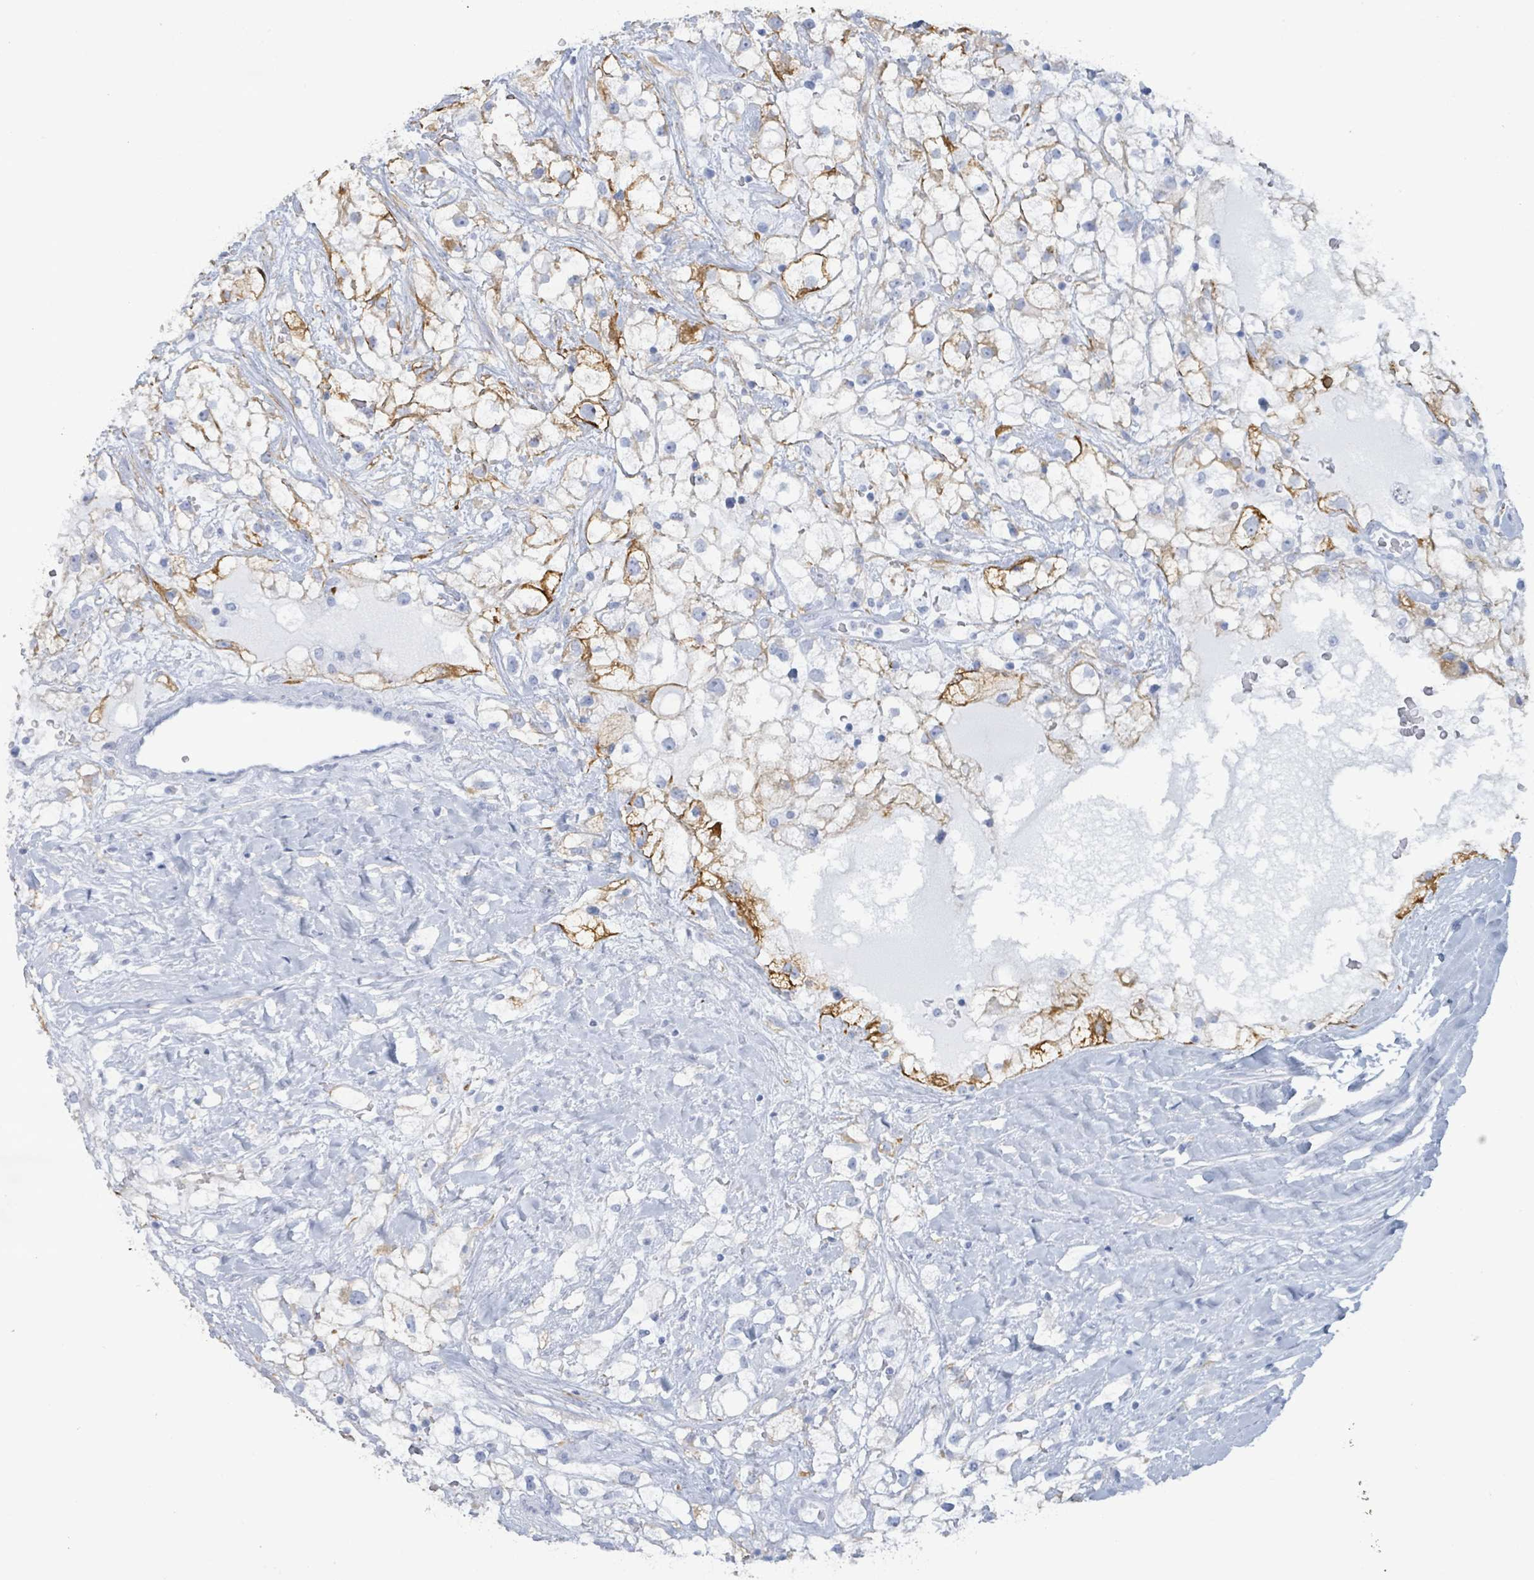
{"staining": {"intensity": "strong", "quantity": "<25%", "location": "cytoplasmic/membranous"}, "tissue": "renal cancer", "cell_type": "Tumor cells", "image_type": "cancer", "snomed": [{"axis": "morphology", "description": "Adenocarcinoma, NOS"}, {"axis": "topography", "description": "Kidney"}], "caption": "An IHC micrograph of neoplastic tissue is shown. Protein staining in brown shows strong cytoplasmic/membranous positivity in adenocarcinoma (renal) within tumor cells.", "gene": "KRT8", "patient": {"sex": "male", "age": 59}}